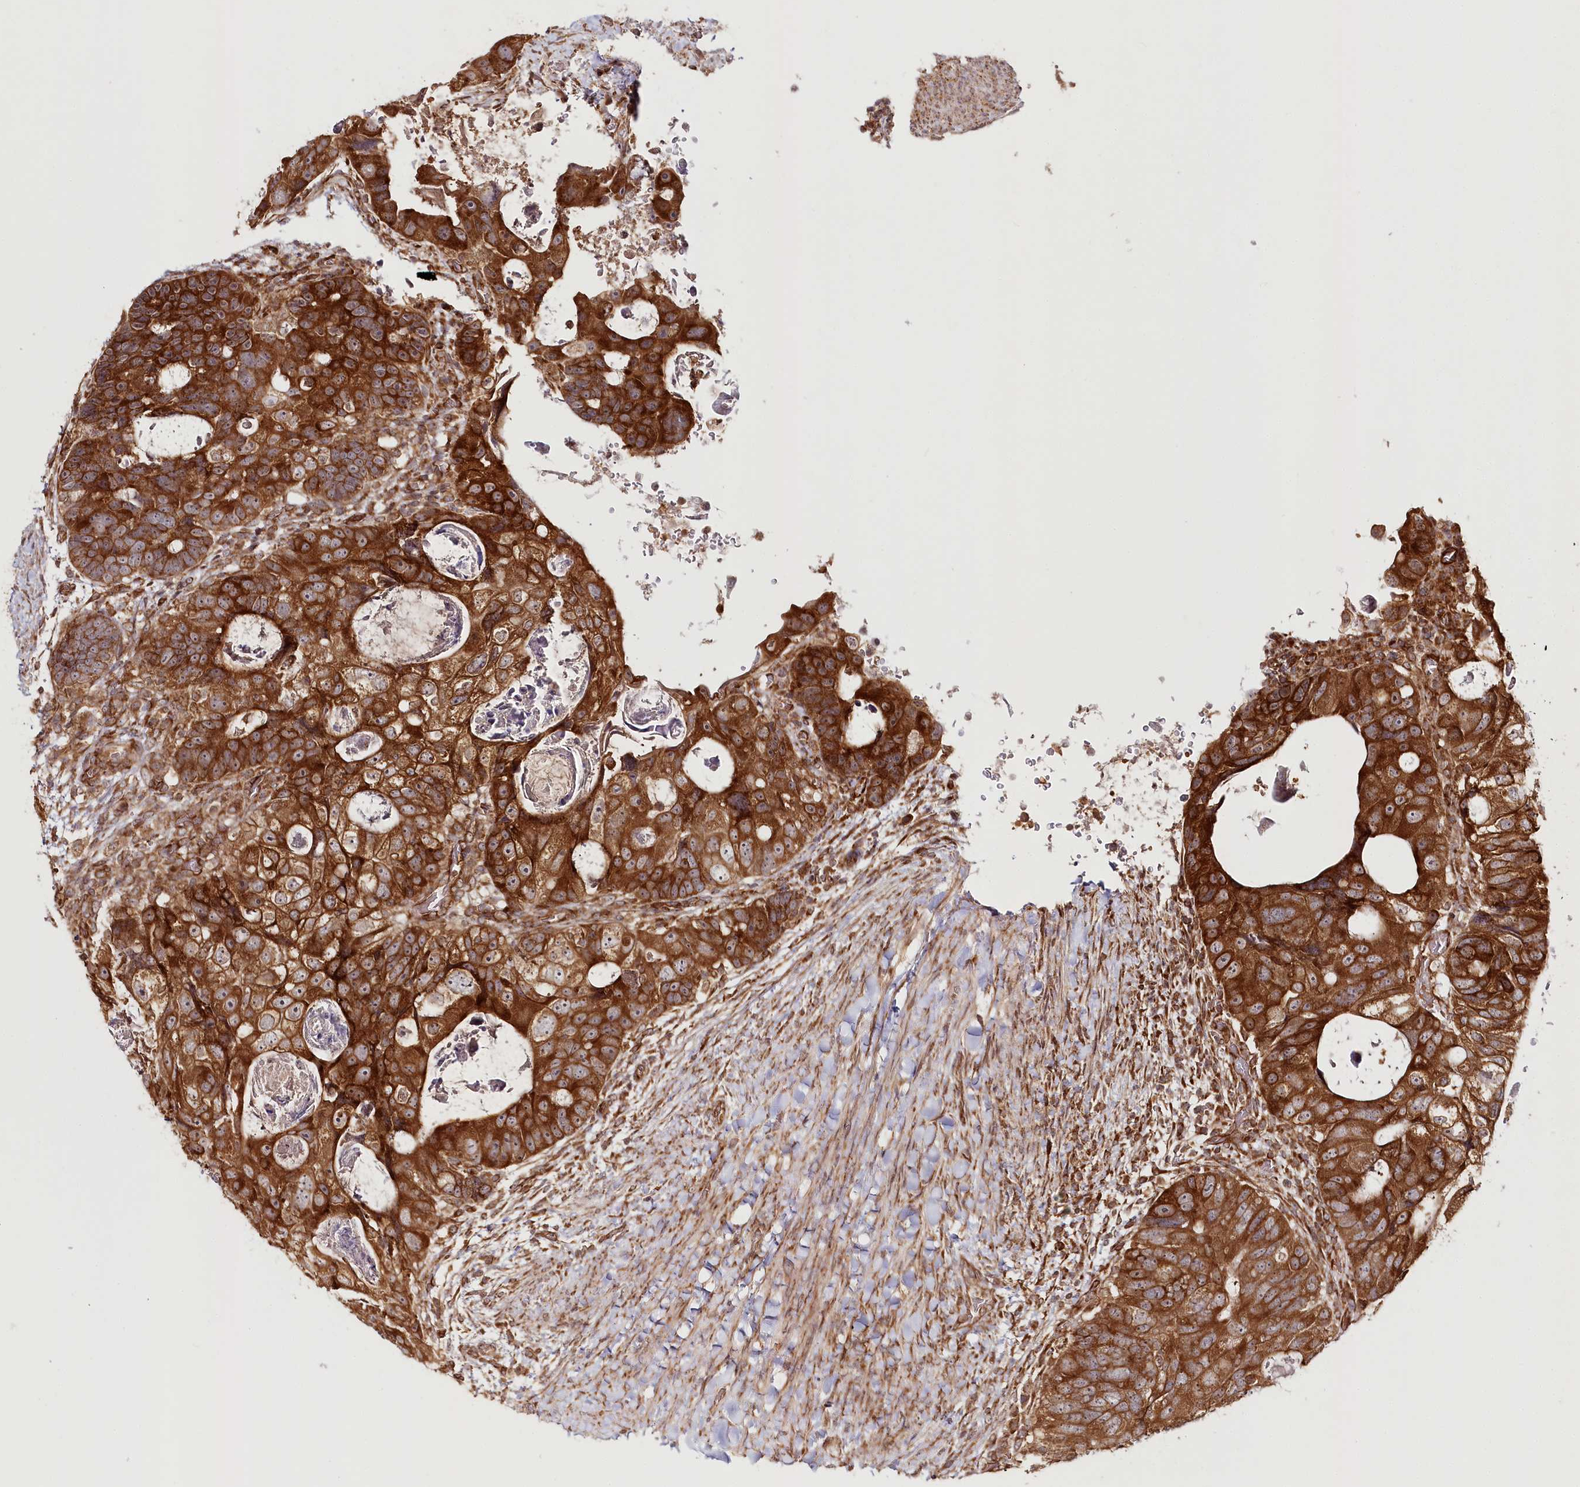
{"staining": {"intensity": "strong", "quantity": ">75%", "location": "cytoplasmic/membranous,nuclear"}, "tissue": "colorectal cancer", "cell_type": "Tumor cells", "image_type": "cancer", "snomed": [{"axis": "morphology", "description": "Adenocarcinoma, NOS"}, {"axis": "topography", "description": "Rectum"}], "caption": "This is a histology image of IHC staining of colorectal cancer (adenocarcinoma), which shows strong positivity in the cytoplasmic/membranous and nuclear of tumor cells.", "gene": "OTUD4", "patient": {"sex": "male", "age": 59}}